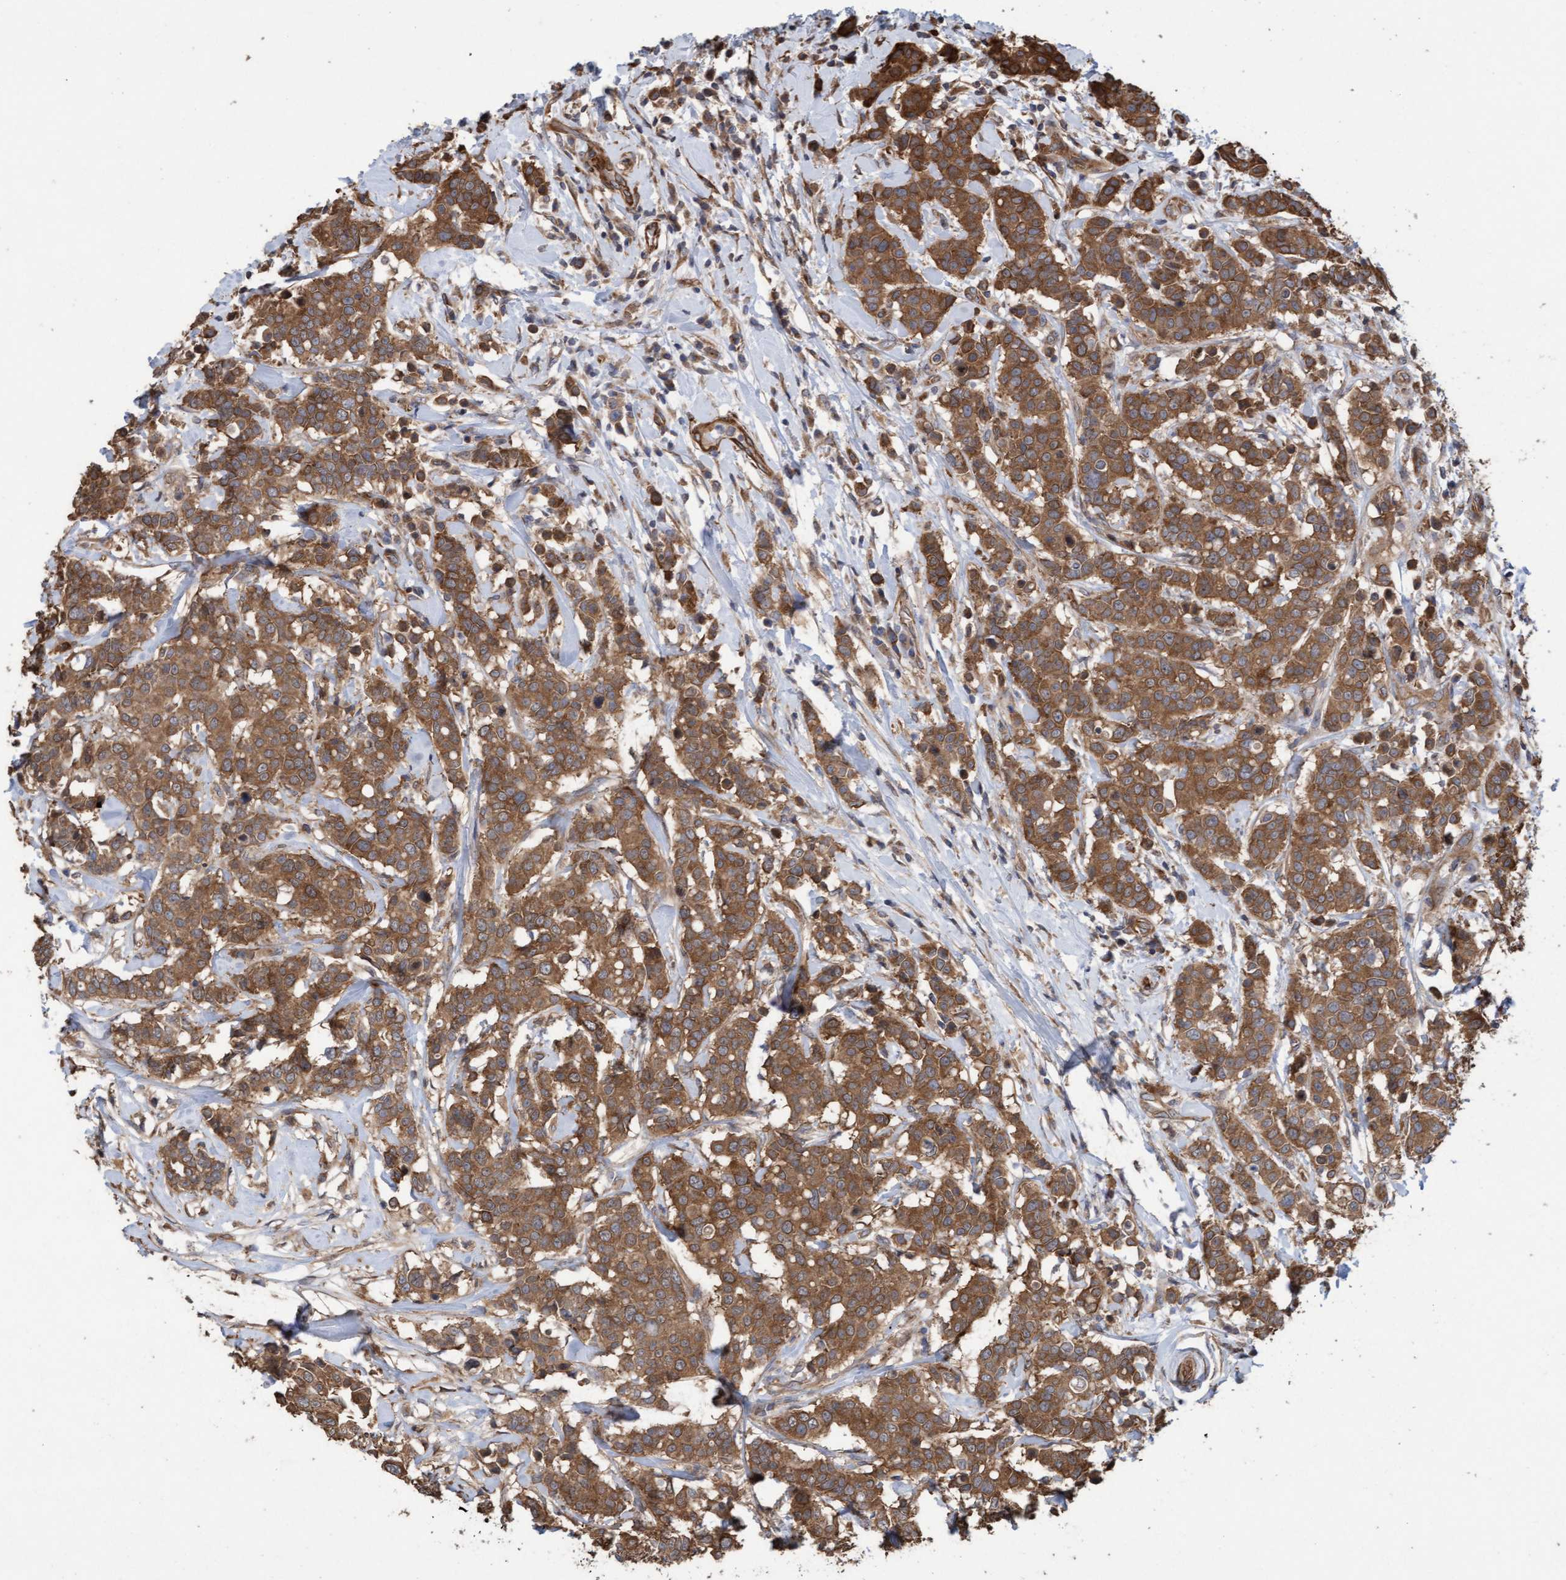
{"staining": {"intensity": "moderate", "quantity": ">75%", "location": "cytoplasmic/membranous"}, "tissue": "breast cancer", "cell_type": "Tumor cells", "image_type": "cancer", "snomed": [{"axis": "morphology", "description": "Duct carcinoma"}, {"axis": "topography", "description": "Breast"}], "caption": "An IHC histopathology image of tumor tissue is shown. Protein staining in brown labels moderate cytoplasmic/membranous positivity in breast cancer within tumor cells.", "gene": "CDC42EP4", "patient": {"sex": "female", "age": 27}}